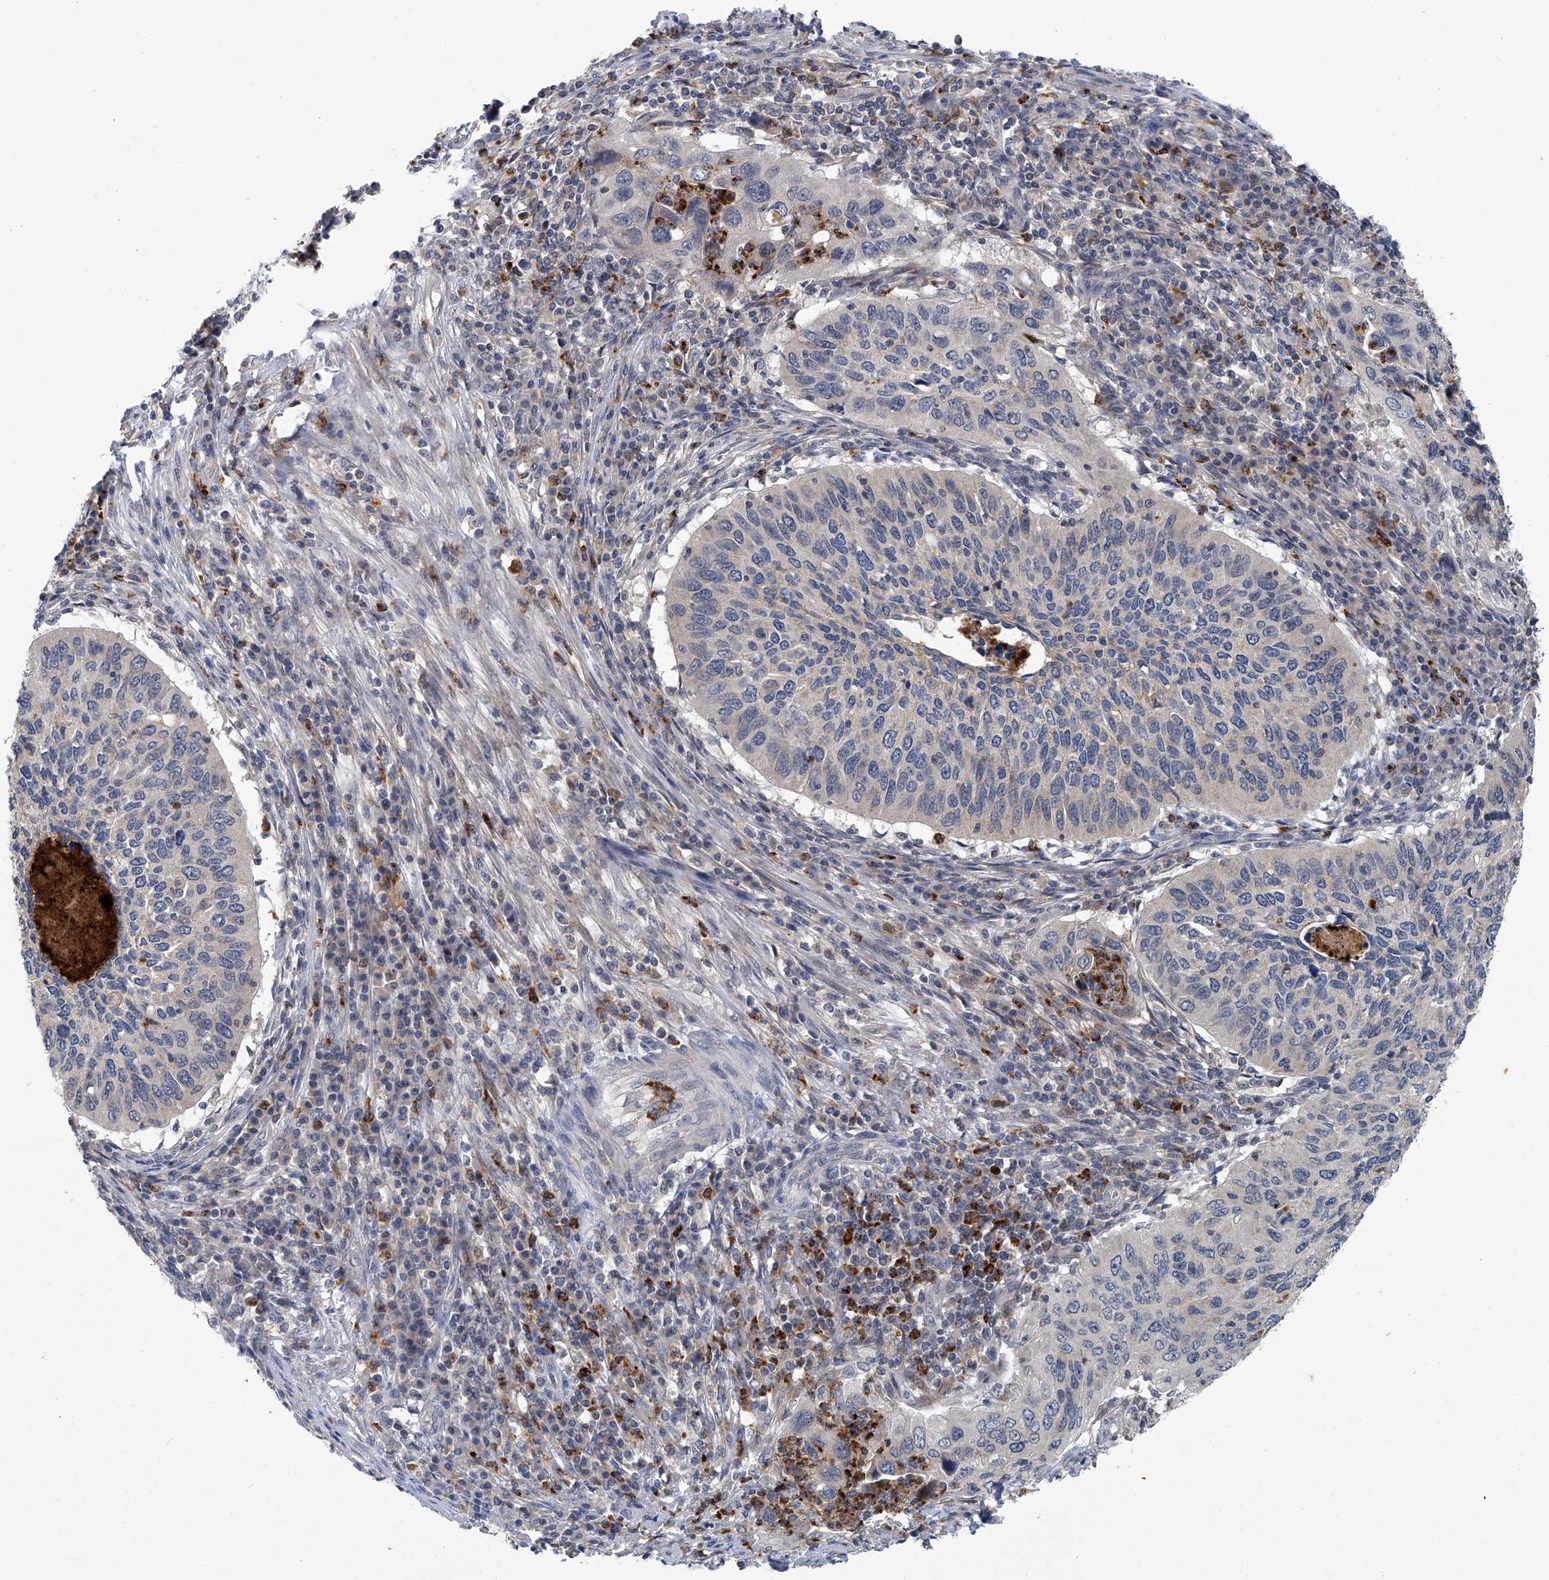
{"staining": {"intensity": "negative", "quantity": "none", "location": "none"}, "tissue": "cervical cancer", "cell_type": "Tumor cells", "image_type": "cancer", "snomed": [{"axis": "morphology", "description": "Squamous cell carcinoma, NOS"}, {"axis": "topography", "description": "Cervix"}], "caption": "Protein analysis of squamous cell carcinoma (cervical) reveals no significant positivity in tumor cells.", "gene": "AKNAD1", "patient": {"sex": "female", "age": 38}}